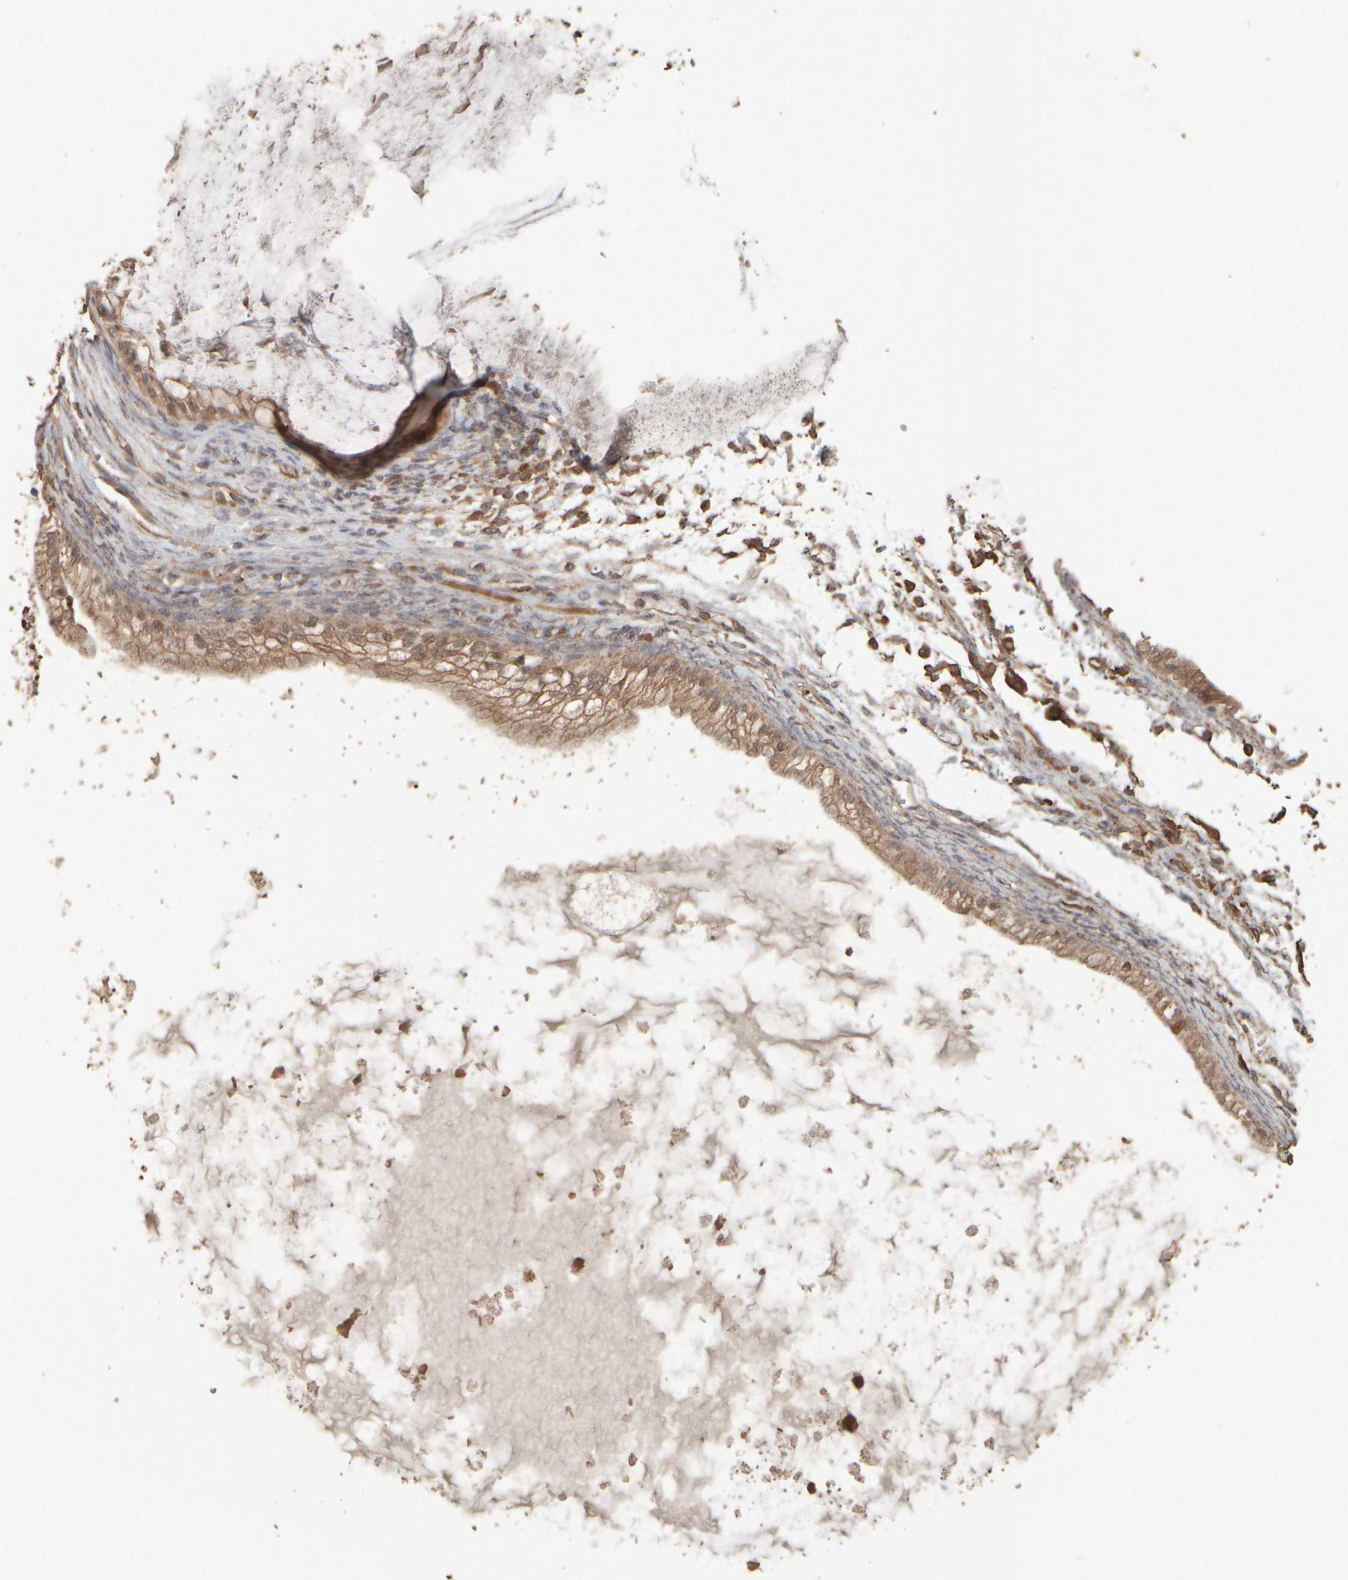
{"staining": {"intensity": "moderate", "quantity": ">75%", "location": "cytoplasmic/membranous,nuclear"}, "tissue": "ovarian cancer", "cell_type": "Tumor cells", "image_type": "cancer", "snomed": [{"axis": "morphology", "description": "Cystadenocarcinoma, mucinous, NOS"}, {"axis": "topography", "description": "Ovary"}], "caption": "Immunohistochemical staining of human ovarian cancer (mucinous cystadenocarcinoma) displays medium levels of moderate cytoplasmic/membranous and nuclear positivity in approximately >75% of tumor cells.", "gene": "SPHK1", "patient": {"sex": "female", "age": 57}}